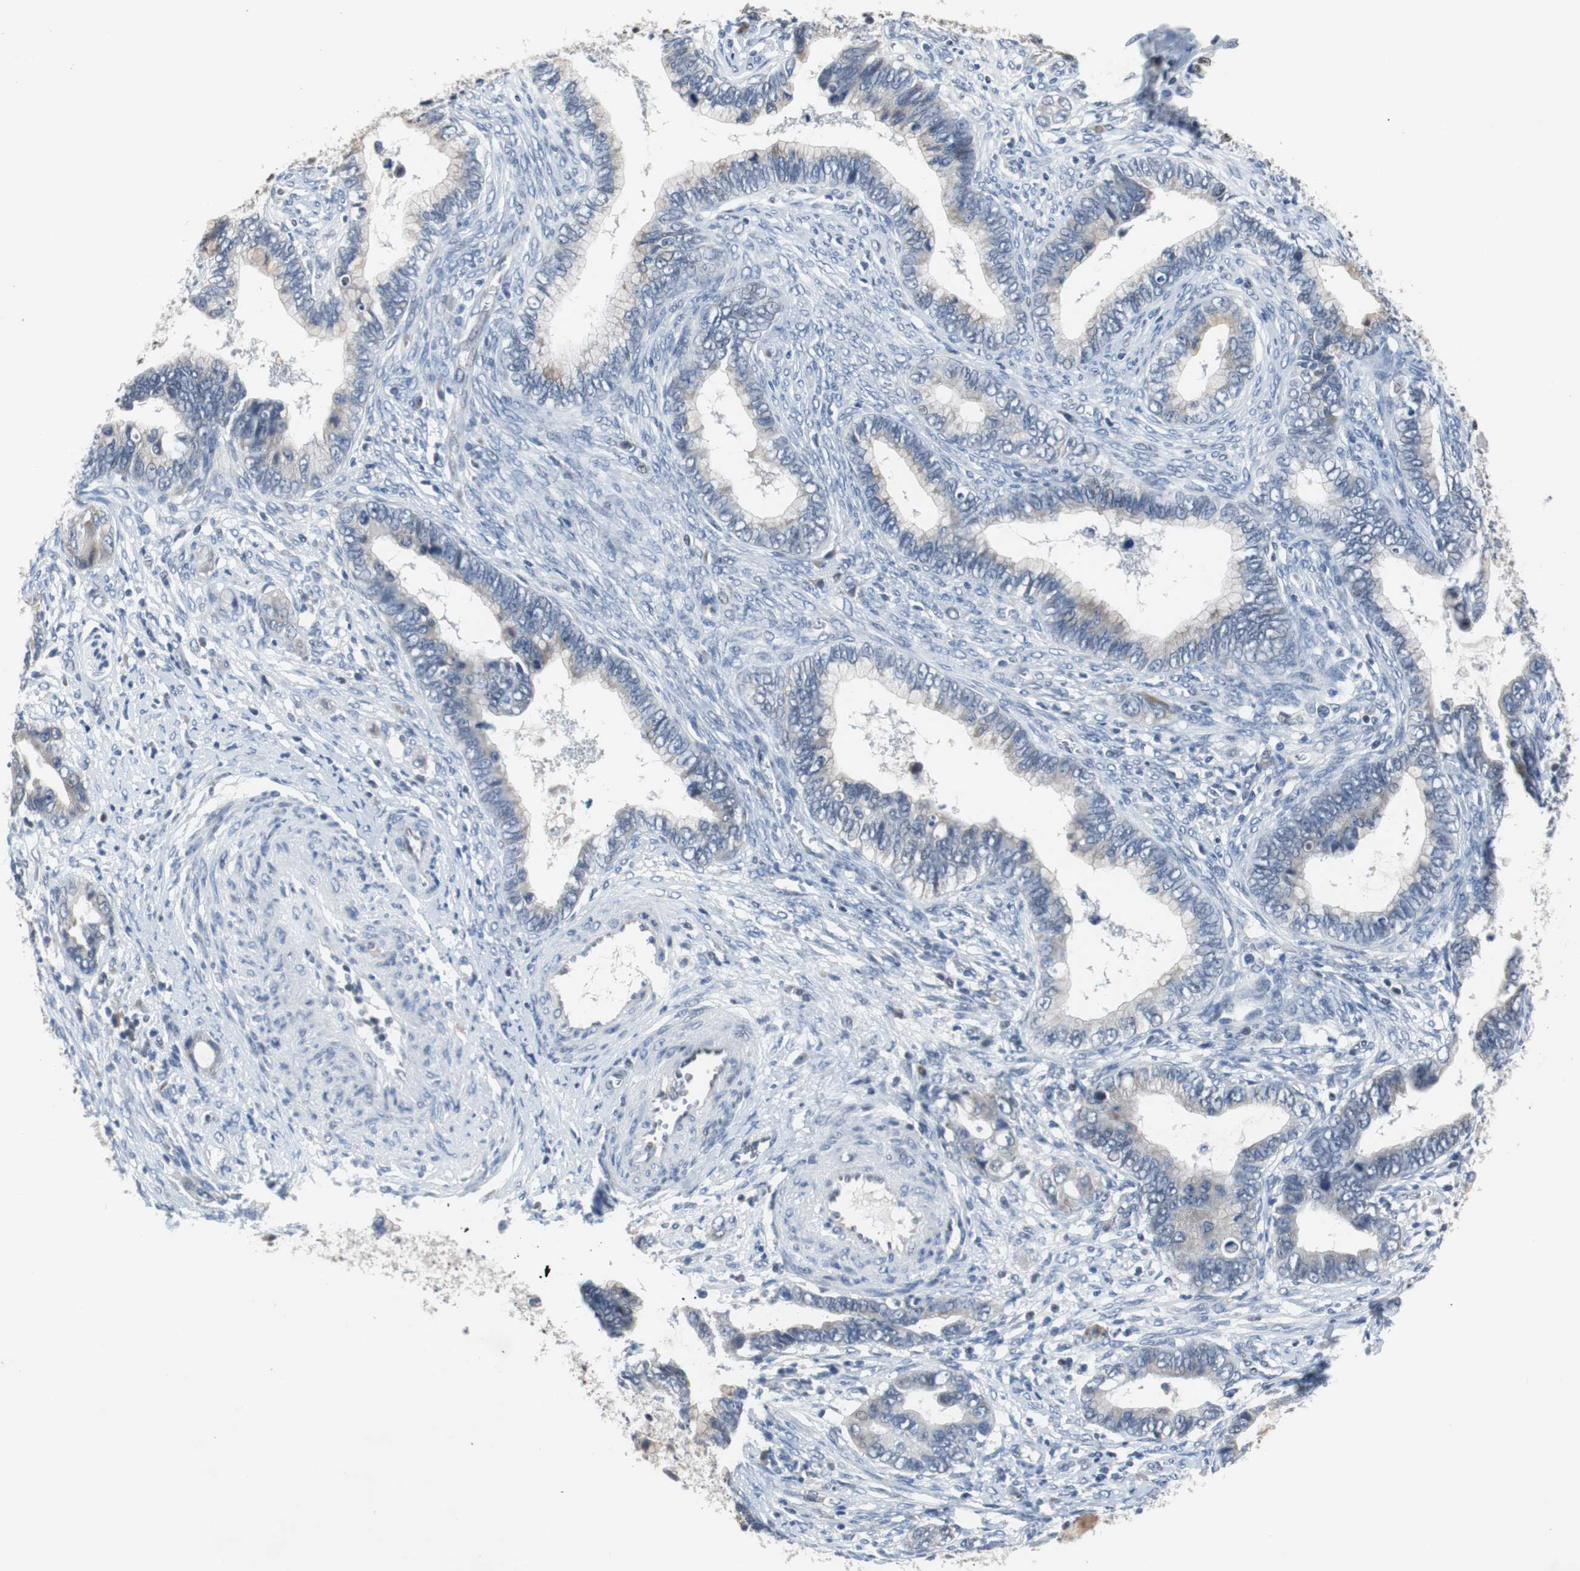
{"staining": {"intensity": "weak", "quantity": "<25%", "location": "cytoplasmic/membranous"}, "tissue": "cervical cancer", "cell_type": "Tumor cells", "image_type": "cancer", "snomed": [{"axis": "morphology", "description": "Adenocarcinoma, NOS"}, {"axis": "topography", "description": "Cervix"}], "caption": "IHC of adenocarcinoma (cervical) demonstrates no staining in tumor cells. (DAB (3,3'-diaminobenzidine) immunohistochemistry (IHC), high magnification).", "gene": "TP63", "patient": {"sex": "female", "age": 44}}